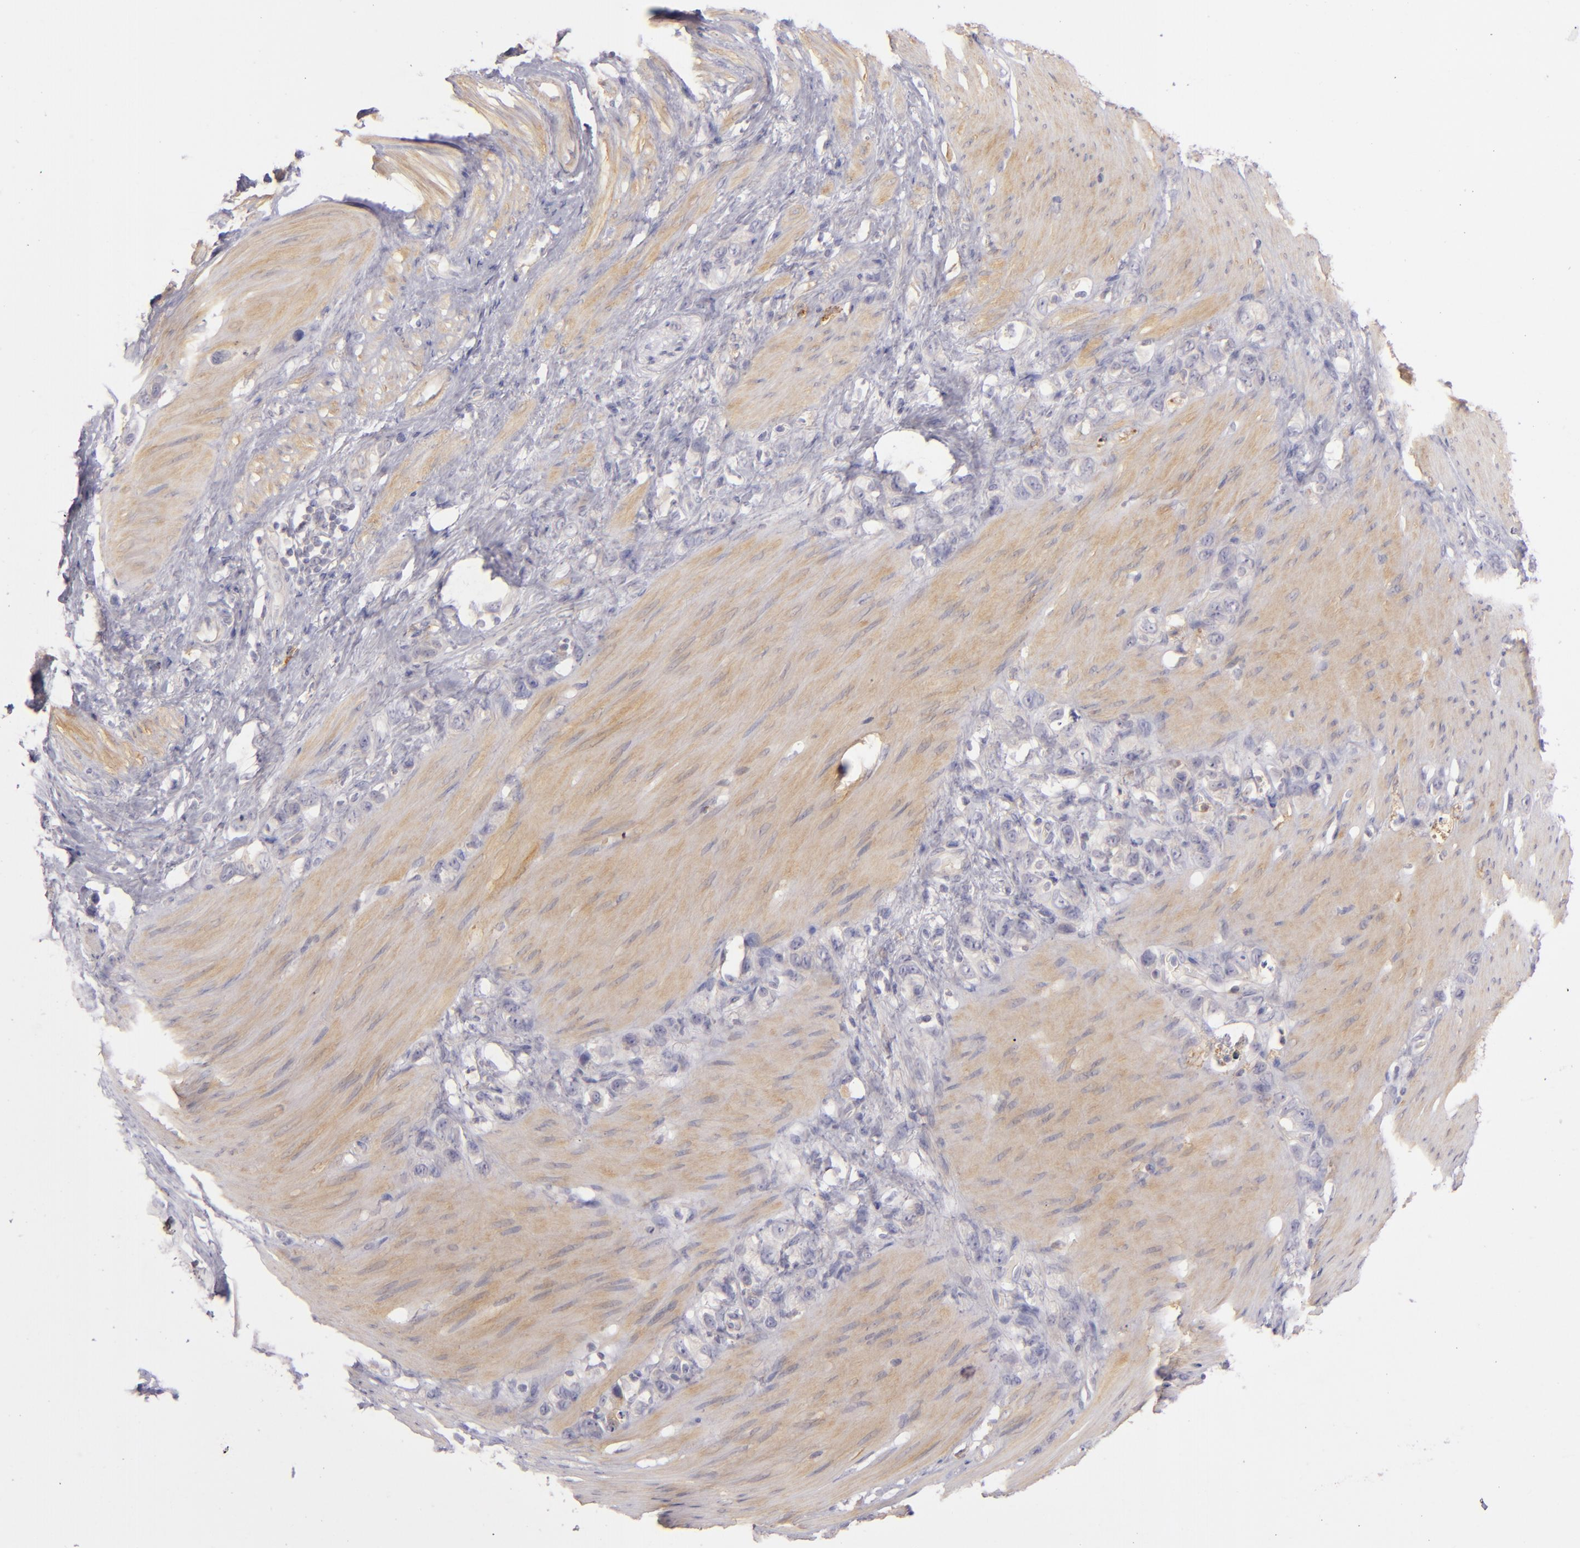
{"staining": {"intensity": "negative", "quantity": "none", "location": "none"}, "tissue": "stomach cancer", "cell_type": "Tumor cells", "image_type": "cancer", "snomed": [{"axis": "morphology", "description": "Normal tissue, NOS"}, {"axis": "morphology", "description": "Adenocarcinoma, NOS"}, {"axis": "morphology", "description": "Adenocarcinoma, High grade"}, {"axis": "topography", "description": "Stomach, upper"}, {"axis": "topography", "description": "Stomach"}], "caption": "Stomach adenocarcinoma stained for a protein using immunohistochemistry (IHC) displays no positivity tumor cells.", "gene": "CD83", "patient": {"sex": "female", "age": 65}}